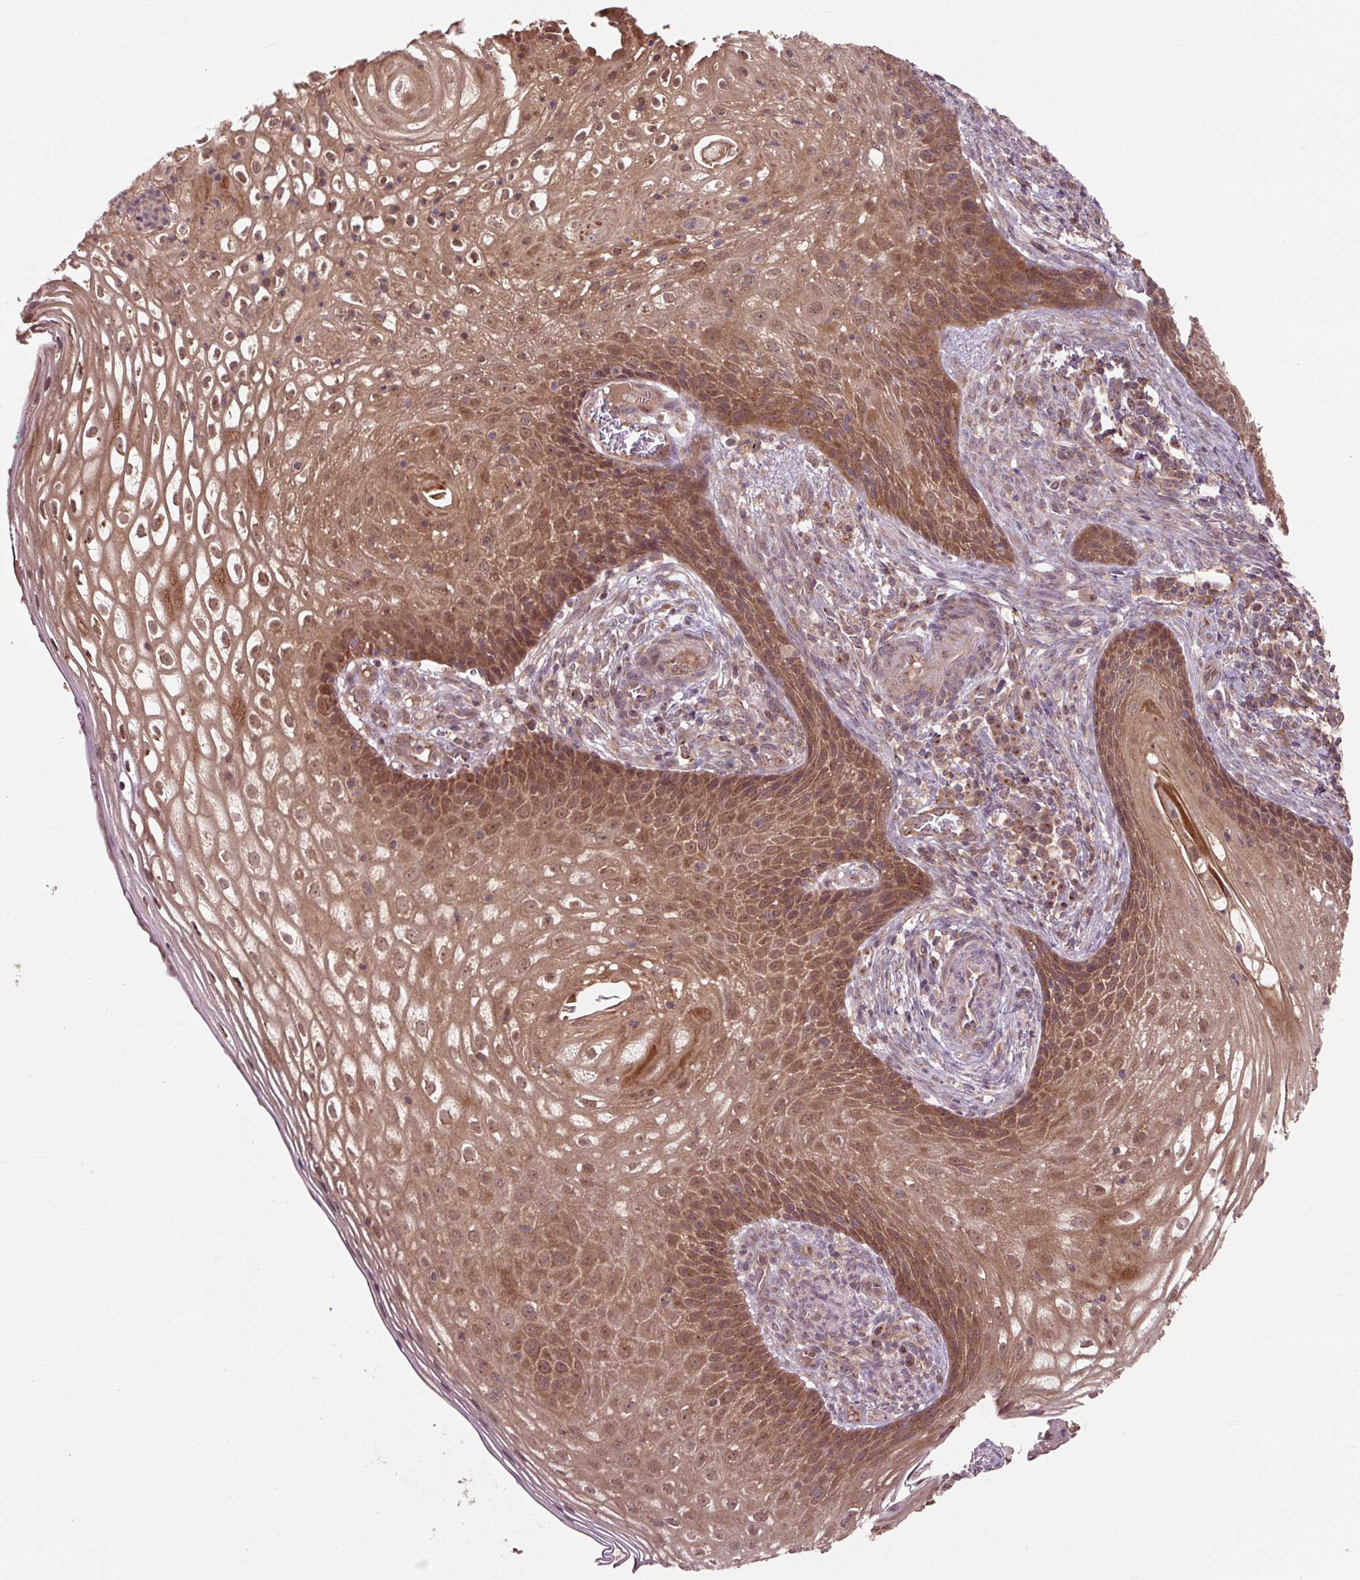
{"staining": {"intensity": "moderate", "quantity": ">75%", "location": "cytoplasmic/membranous,nuclear"}, "tissue": "cervical cancer", "cell_type": "Tumor cells", "image_type": "cancer", "snomed": [{"axis": "morphology", "description": "Squamous cell carcinoma, NOS"}, {"axis": "topography", "description": "Cervix"}], "caption": "Protein expression analysis of human cervical cancer reveals moderate cytoplasmic/membranous and nuclear expression in about >75% of tumor cells.", "gene": "MMS19", "patient": {"sex": "female", "age": 30}}